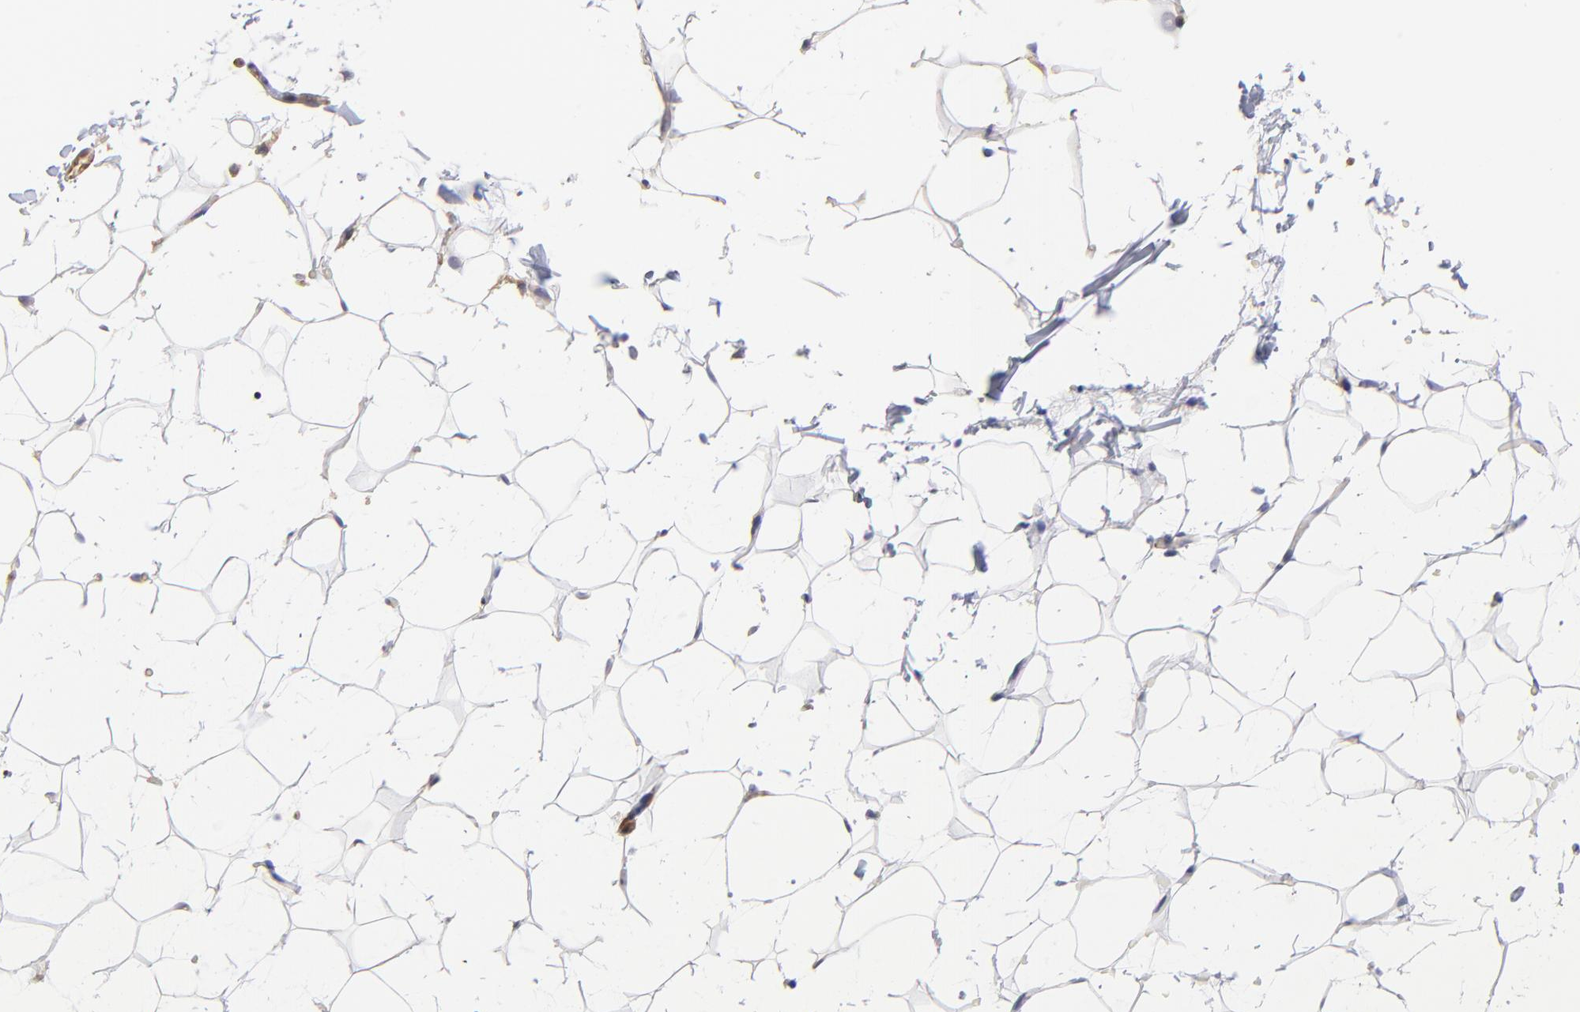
{"staining": {"intensity": "weak", "quantity": ">75%", "location": "cytoplasmic/membranous"}, "tissue": "adipose tissue", "cell_type": "Adipocytes", "image_type": "normal", "snomed": [{"axis": "morphology", "description": "Normal tissue, NOS"}, {"axis": "morphology", "description": "Fibrosis, NOS"}, {"axis": "topography", "description": "Breast"}], "caption": "The photomicrograph exhibits immunohistochemical staining of benign adipose tissue. There is weak cytoplasmic/membranous expression is present in about >75% of adipocytes.", "gene": "ASB7", "patient": {"sex": "female", "age": 24}}